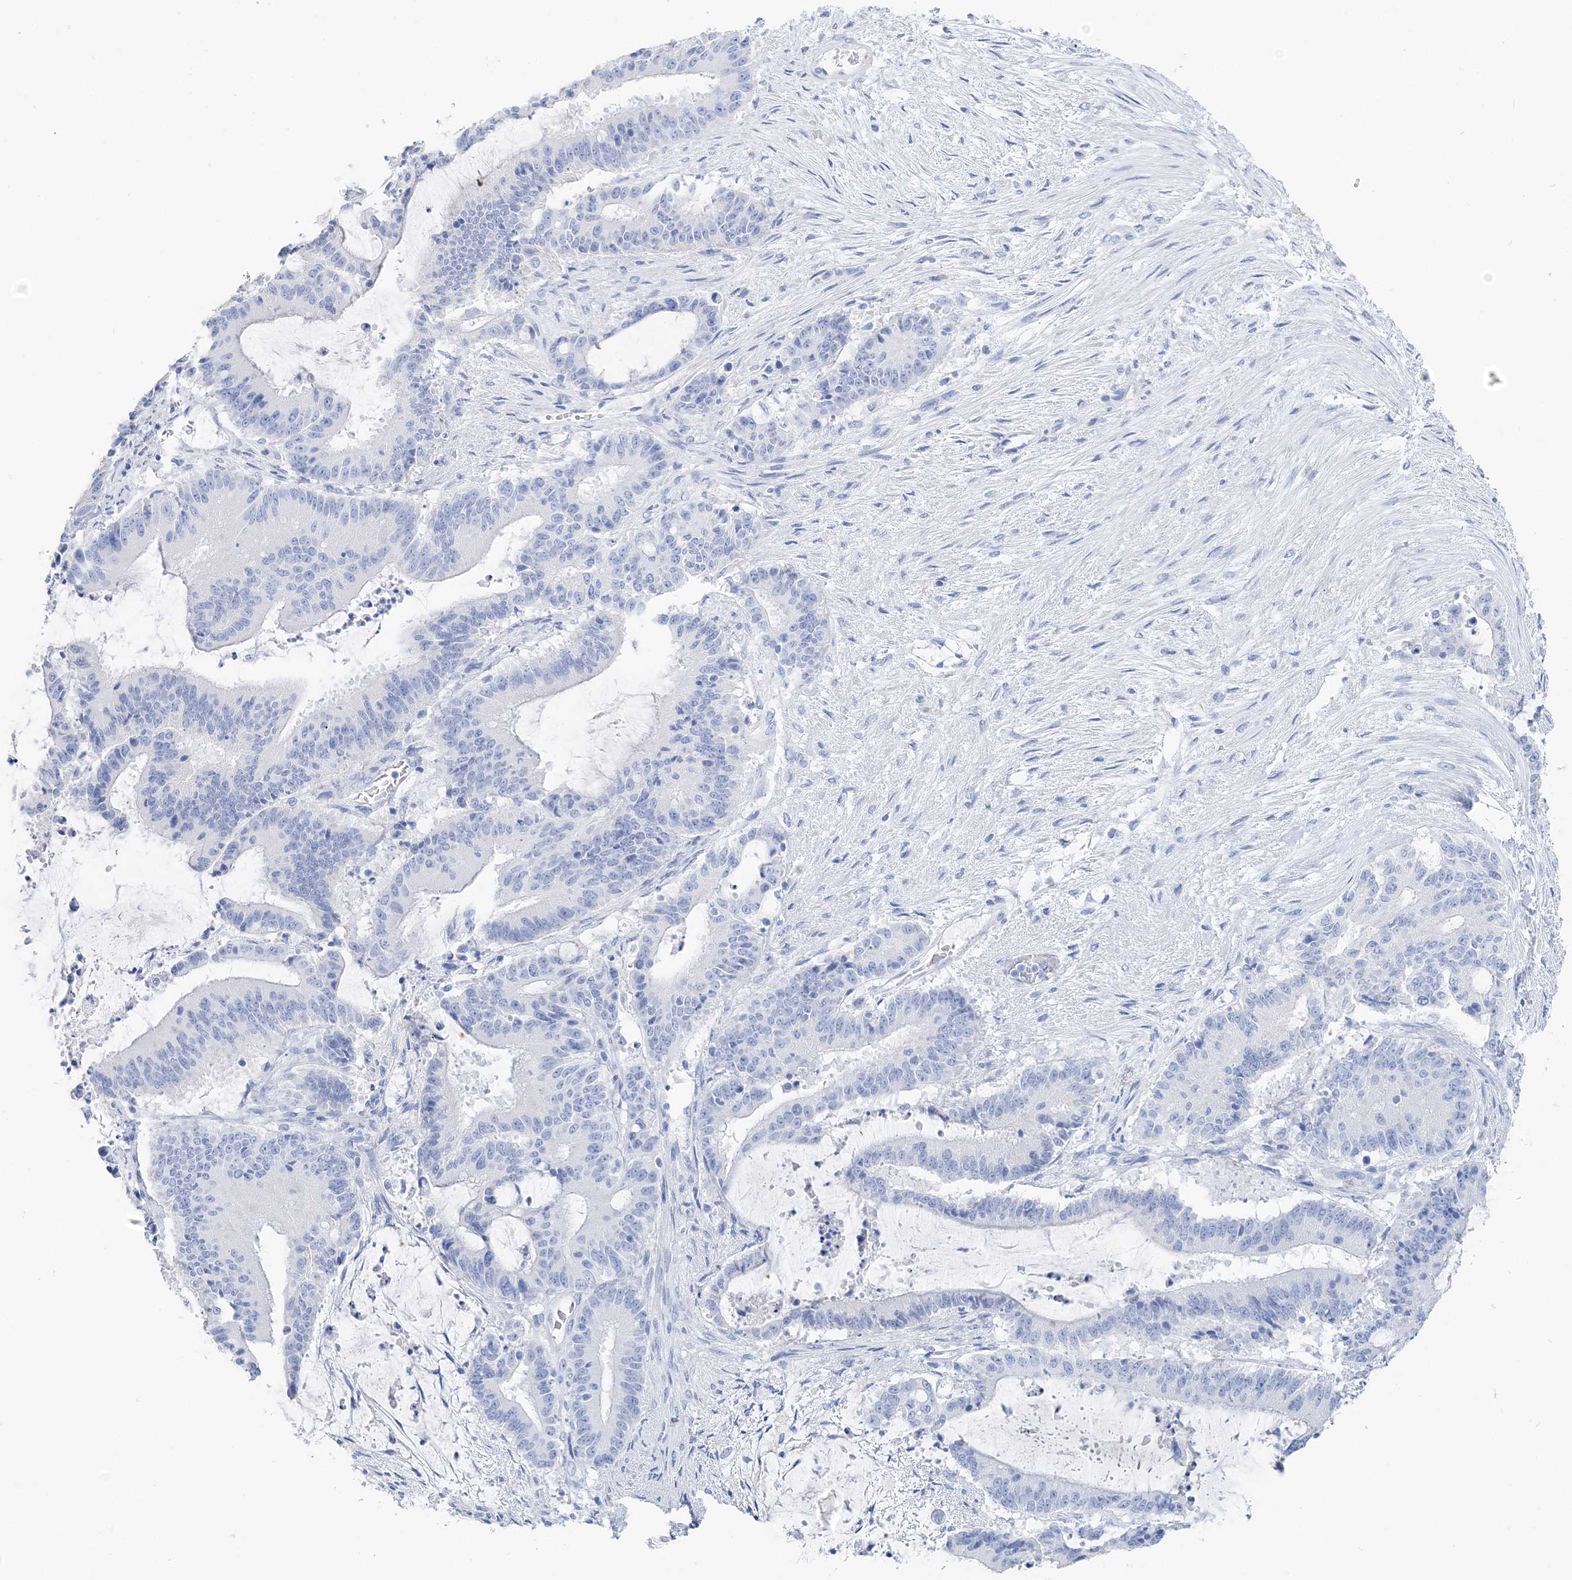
{"staining": {"intensity": "negative", "quantity": "none", "location": "none"}, "tissue": "liver cancer", "cell_type": "Tumor cells", "image_type": "cancer", "snomed": [{"axis": "morphology", "description": "Normal tissue, NOS"}, {"axis": "morphology", "description": "Cholangiocarcinoma"}, {"axis": "topography", "description": "Liver"}, {"axis": "topography", "description": "Peripheral nerve tissue"}], "caption": "Tumor cells are negative for brown protein staining in liver cholangiocarcinoma.", "gene": "TSPYL6", "patient": {"sex": "female", "age": 73}}